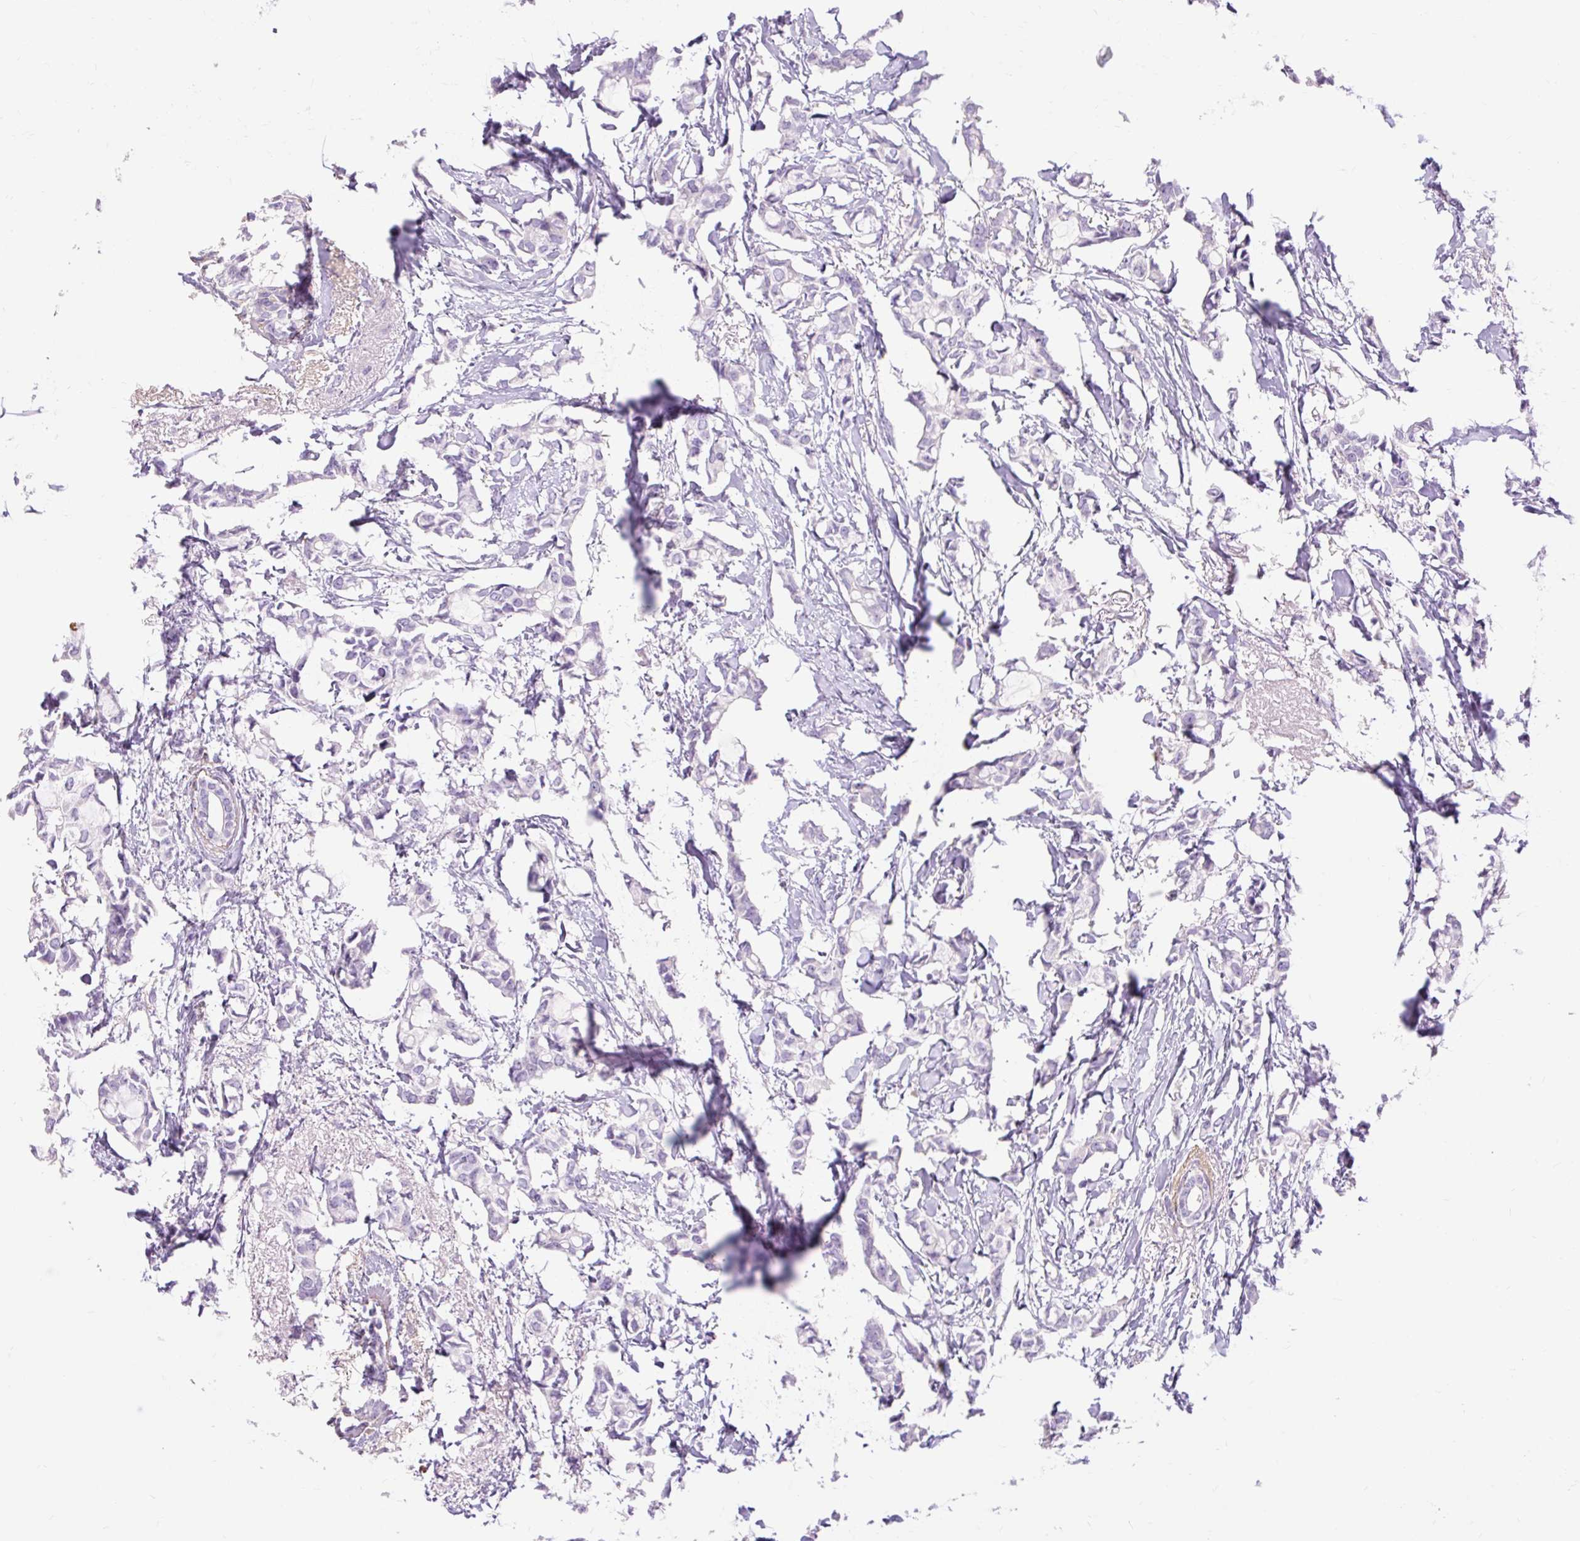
{"staining": {"intensity": "negative", "quantity": "none", "location": "none"}, "tissue": "breast cancer", "cell_type": "Tumor cells", "image_type": "cancer", "snomed": [{"axis": "morphology", "description": "Duct carcinoma"}, {"axis": "topography", "description": "Breast"}], "caption": "DAB (3,3'-diaminobenzidine) immunohistochemical staining of human breast infiltrating ductal carcinoma displays no significant staining in tumor cells.", "gene": "CORO7-PAM16", "patient": {"sex": "female", "age": 73}}